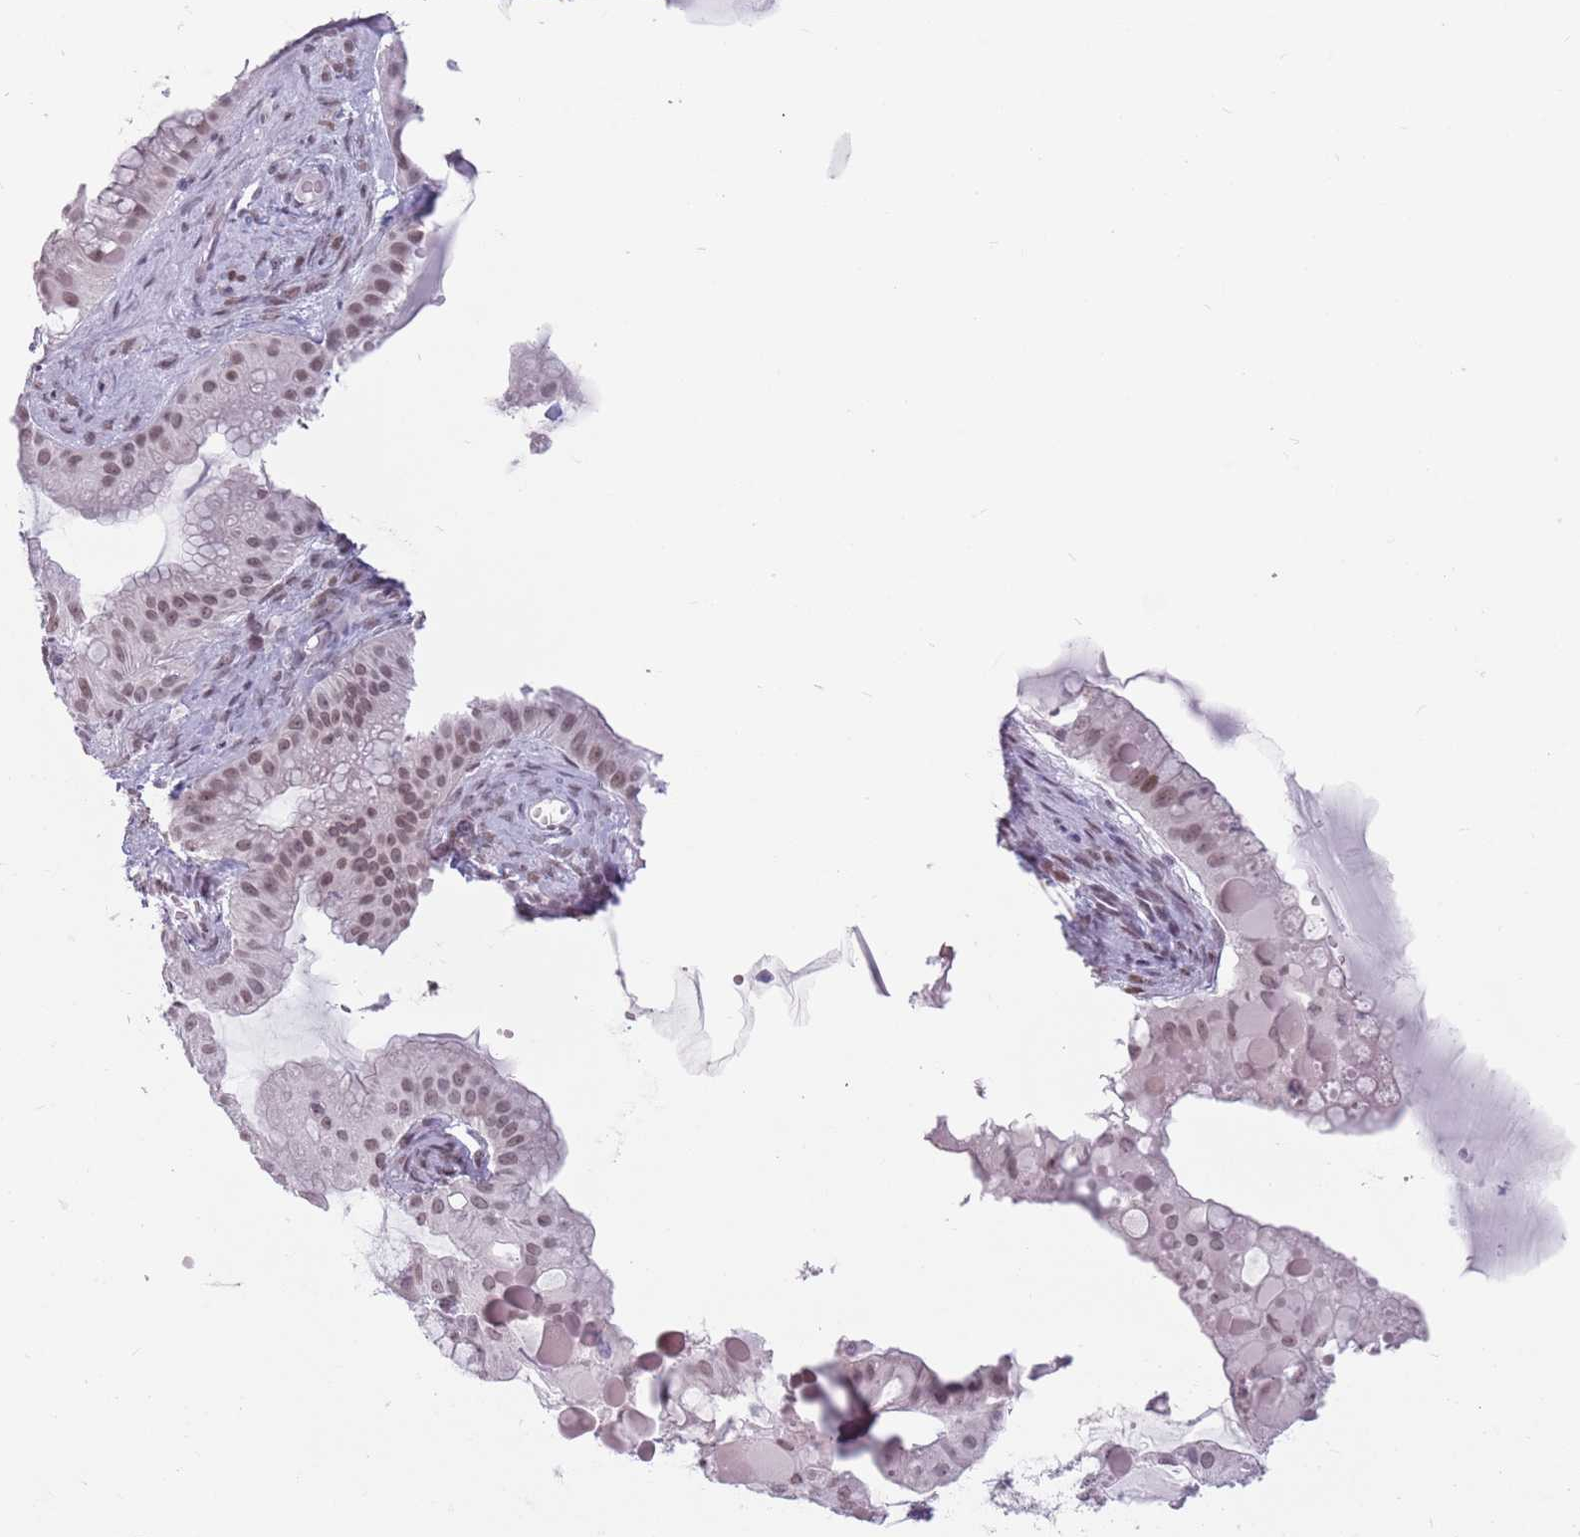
{"staining": {"intensity": "moderate", "quantity": "<25%", "location": "nuclear"}, "tissue": "ovarian cancer", "cell_type": "Tumor cells", "image_type": "cancer", "snomed": [{"axis": "morphology", "description": "Cystadenocarcinoma, mucinous, NOS"}, {"axis": "topography", "description": "Ovary"}], "caption": "Mucinous cystadenocarcinoma (ovarian) stained with a protein marker shows moderate staining in tumor cells.", "gene": "PTCHD1", "patient": {"sex": "female", "age": 61}}